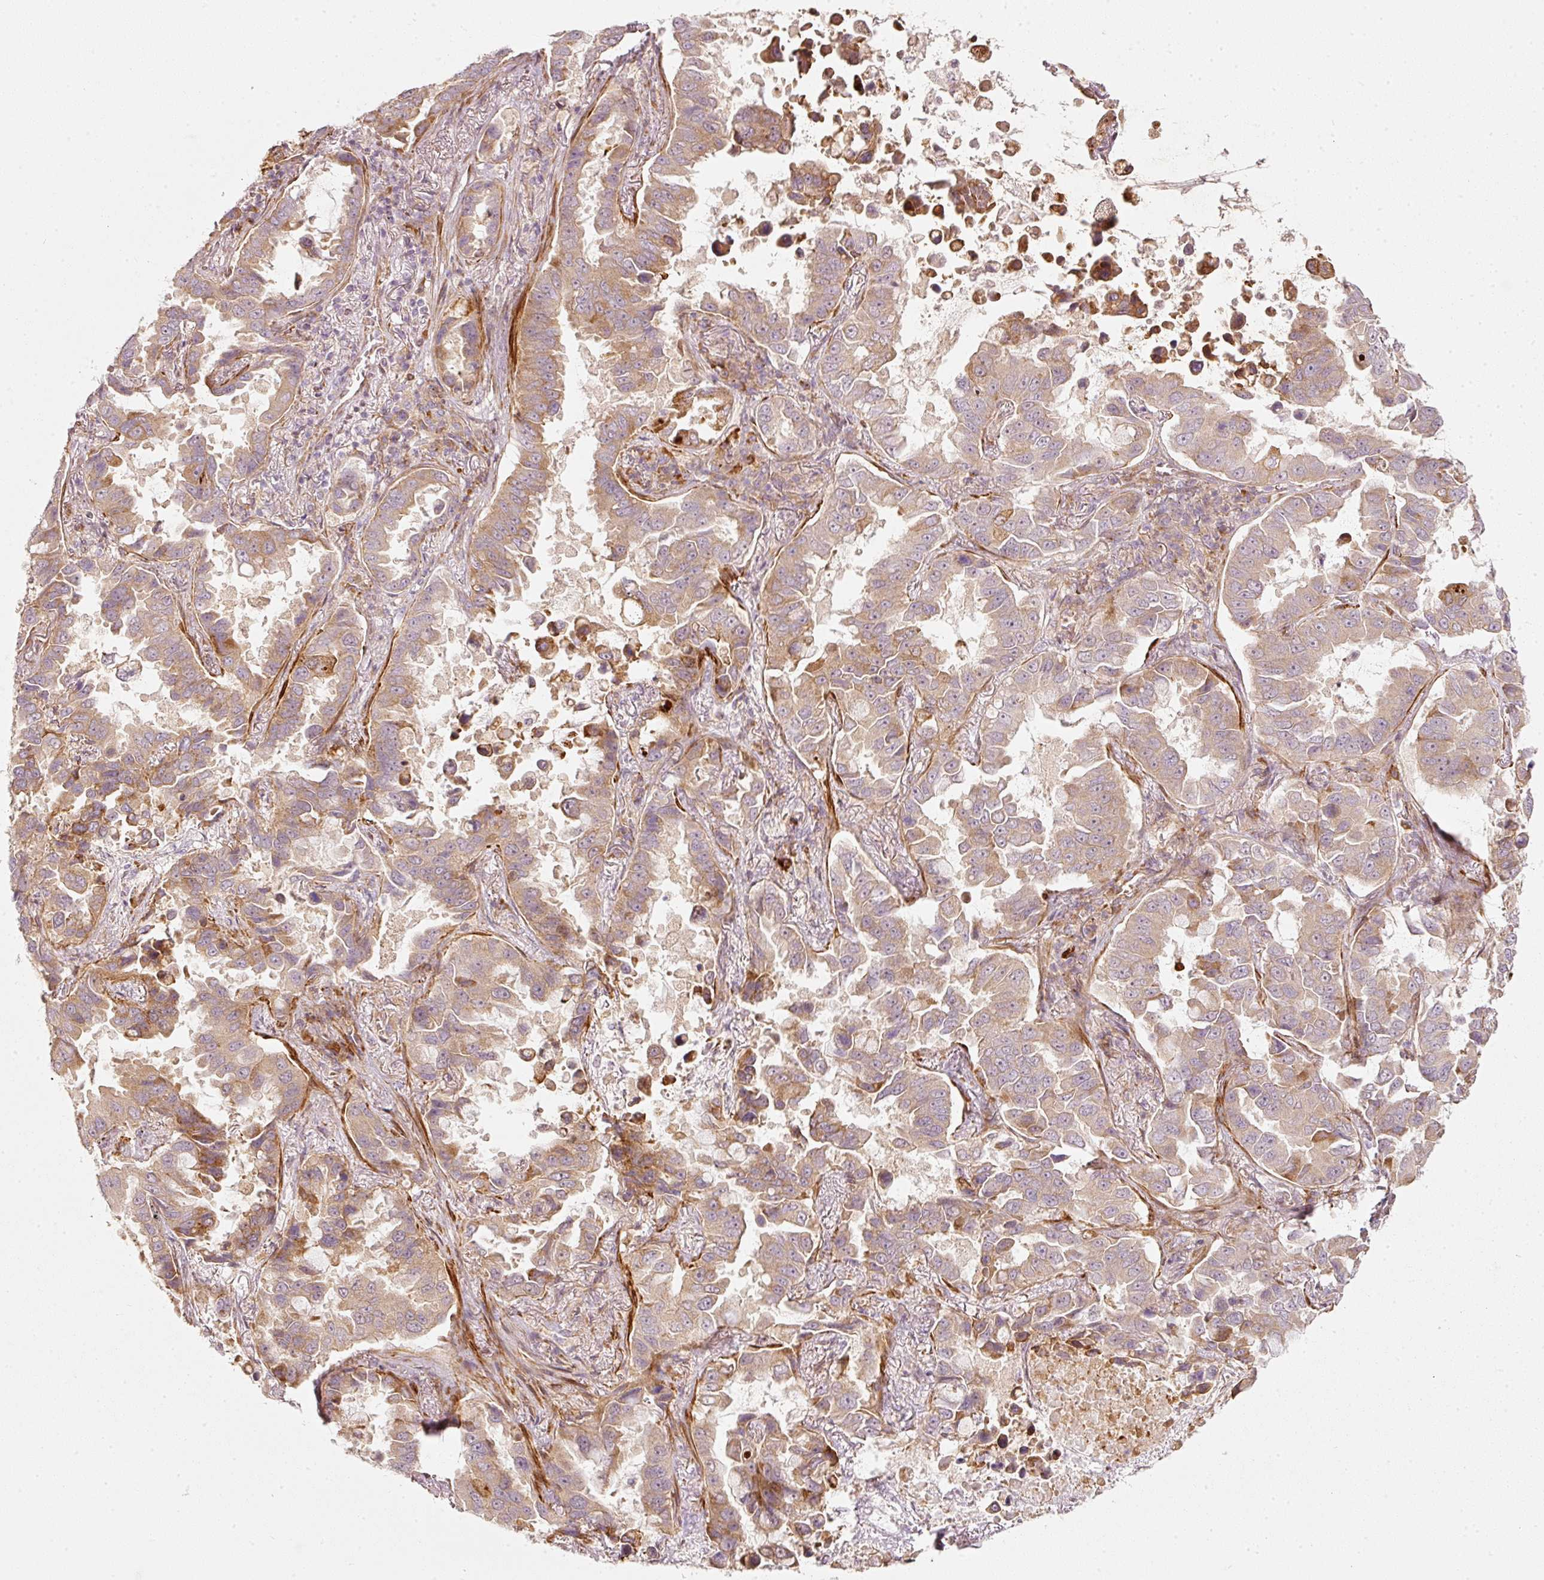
{"staining": {"intensity": "strong", "quantity": "<25%", "location": "cytoplasmic/membranous"}, "tissue": "lung cancer", "cell_type": "Tumor cells", "image_type": "cancer", "snomed": [{"axis": "morphology", "description": "Adenocarcinoma, NOS"}, {"axis": "topography", "description": "Lung"}], "caption": "Human lung cancer stained for a protein (brown) reveals strong cytoplasmic/membranous positive positivity in approximately <25% of tumor cells.", "gene": "KCNQ1", "patient": {"sex": "male", "age": 64}}